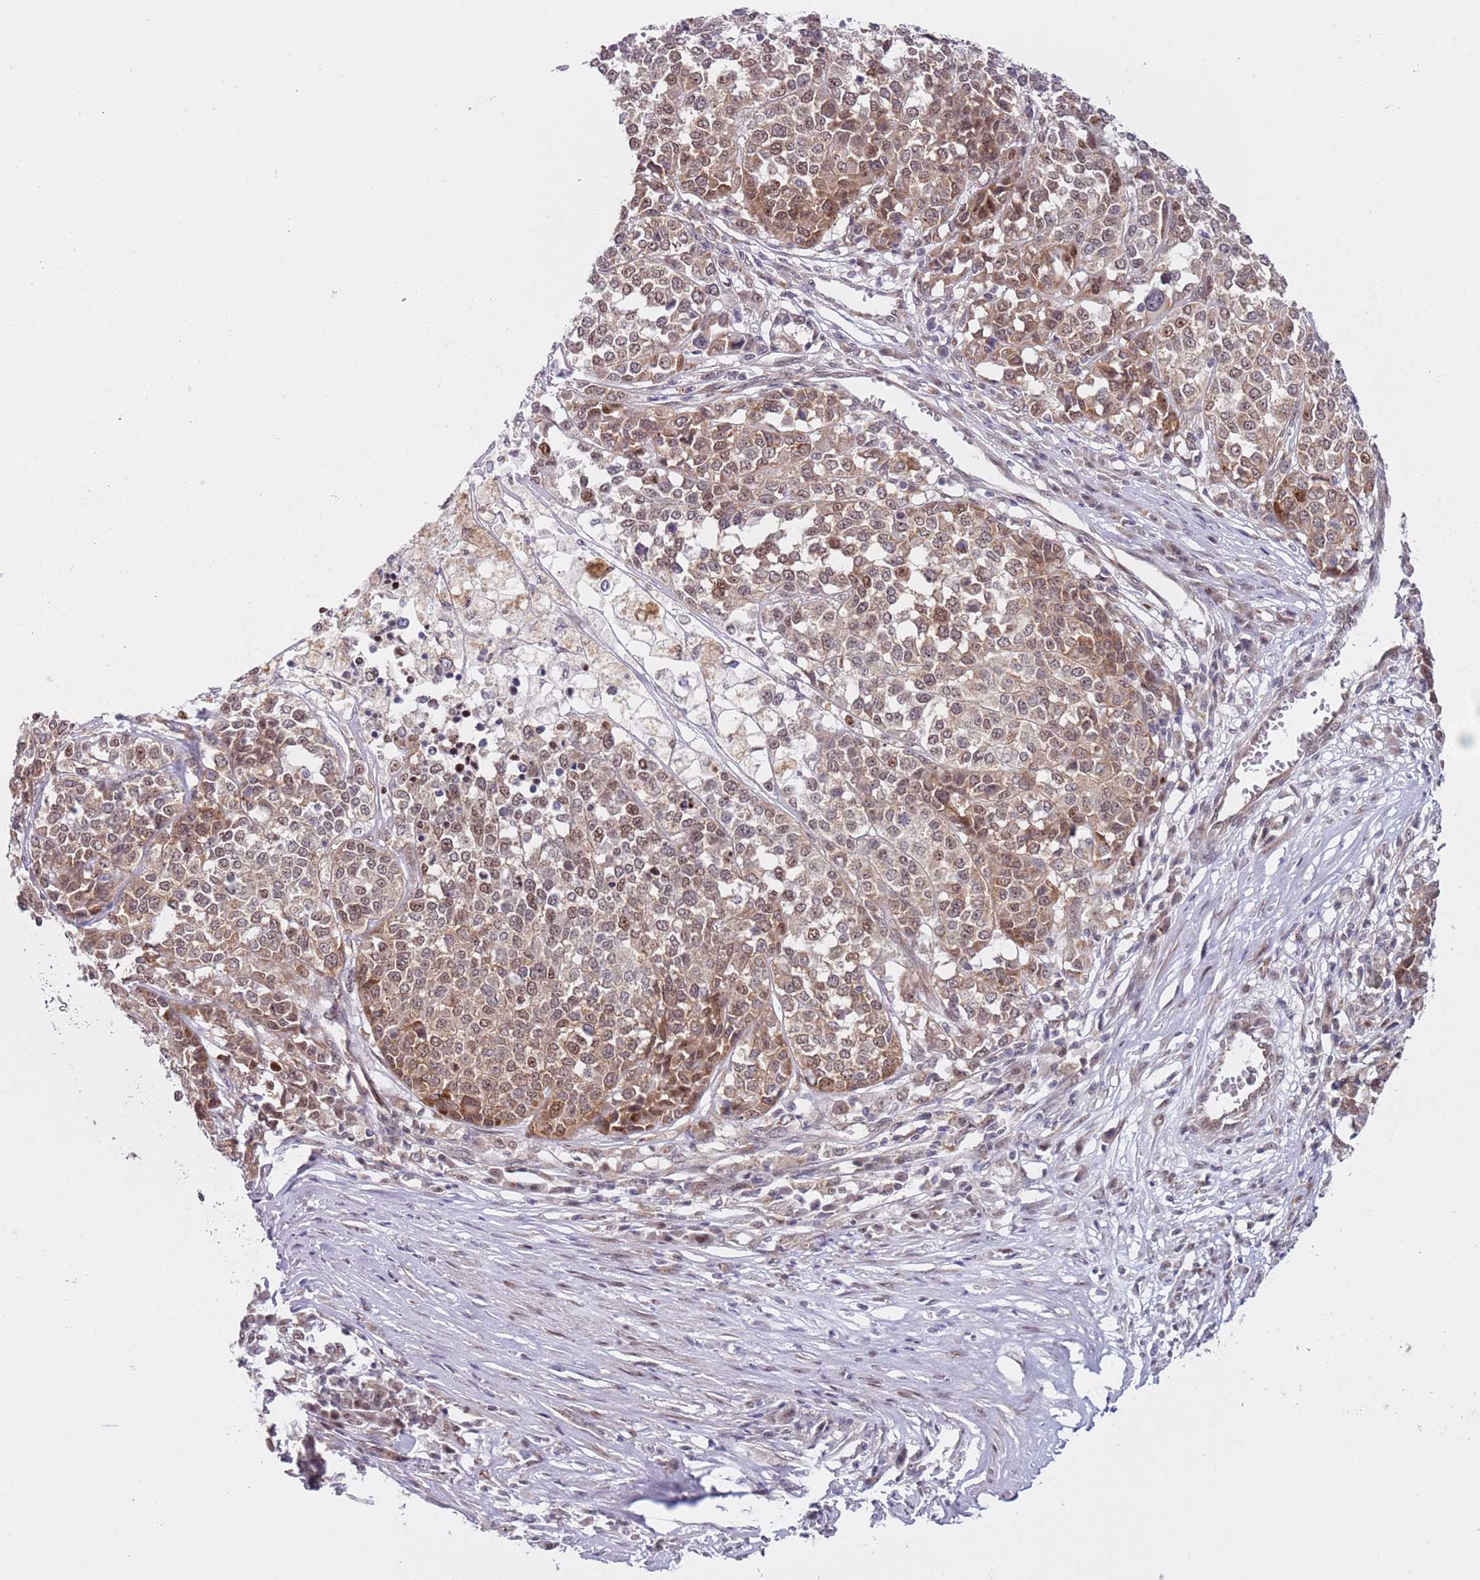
{"staining": {"intensity": "moderate", "quantity": ">75%", "location": "cytoplasmic/membranous,nuclear"}, "tissue": "melanoma", "cell_type": "Tumor cells", "image_type": "cancer", "snomed": [{"axis": "morphology", "description": "Malignant melanoma, Metastatic site"}, {"axis": "topography", "description": "Lymph node"}], "caption": "IHC of human melanoma shows medium levels of moderate cytoplasmic/membranous and nuclear positivity in about >75% of tumor cells.", "gene": "SLC25A32", "patient": {"sex": "male", "age": 44}}